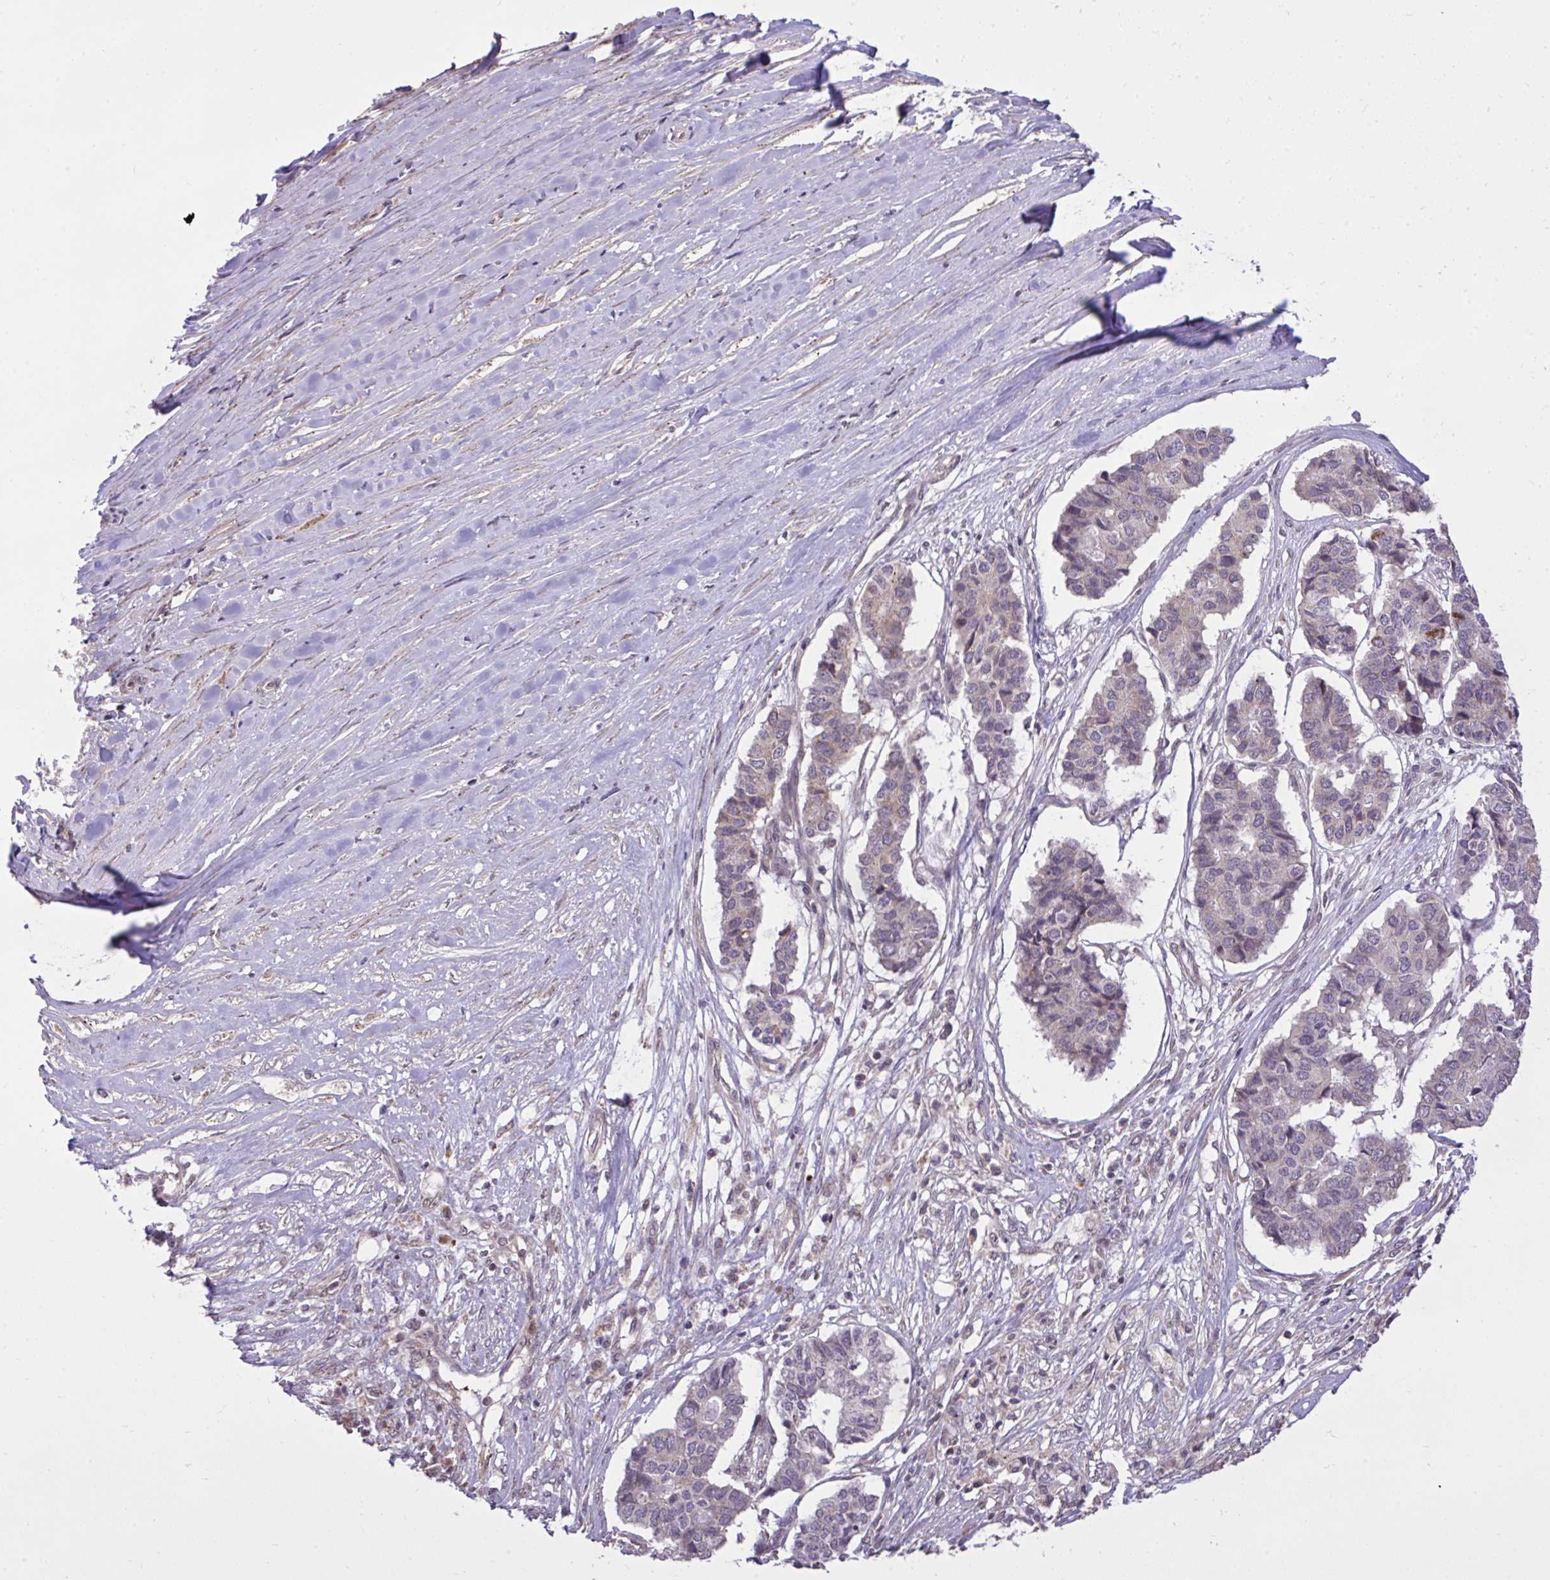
{"staining": {"intensity": "negative", "quantity": "none", "location": "none"}, "tissue": "pancreatic cancer", "cell_type": "Tumor cells", "image_type": "cancer", "snomed": [{"axis": "morphology", "description": "Adenocarcinoma, NOS"}, {"axis": "topography", "description": "Pancreas"}], "caption": "There is no significant staining in tumor cells of pancreatic cancer. (DAB (3,3'-diaminobenzidine) immunohistochemistry visualized using brightfield microscopy, high magnification).", "gene": "CYP20A1", "patient": {"sex": "male", "age": 50}}